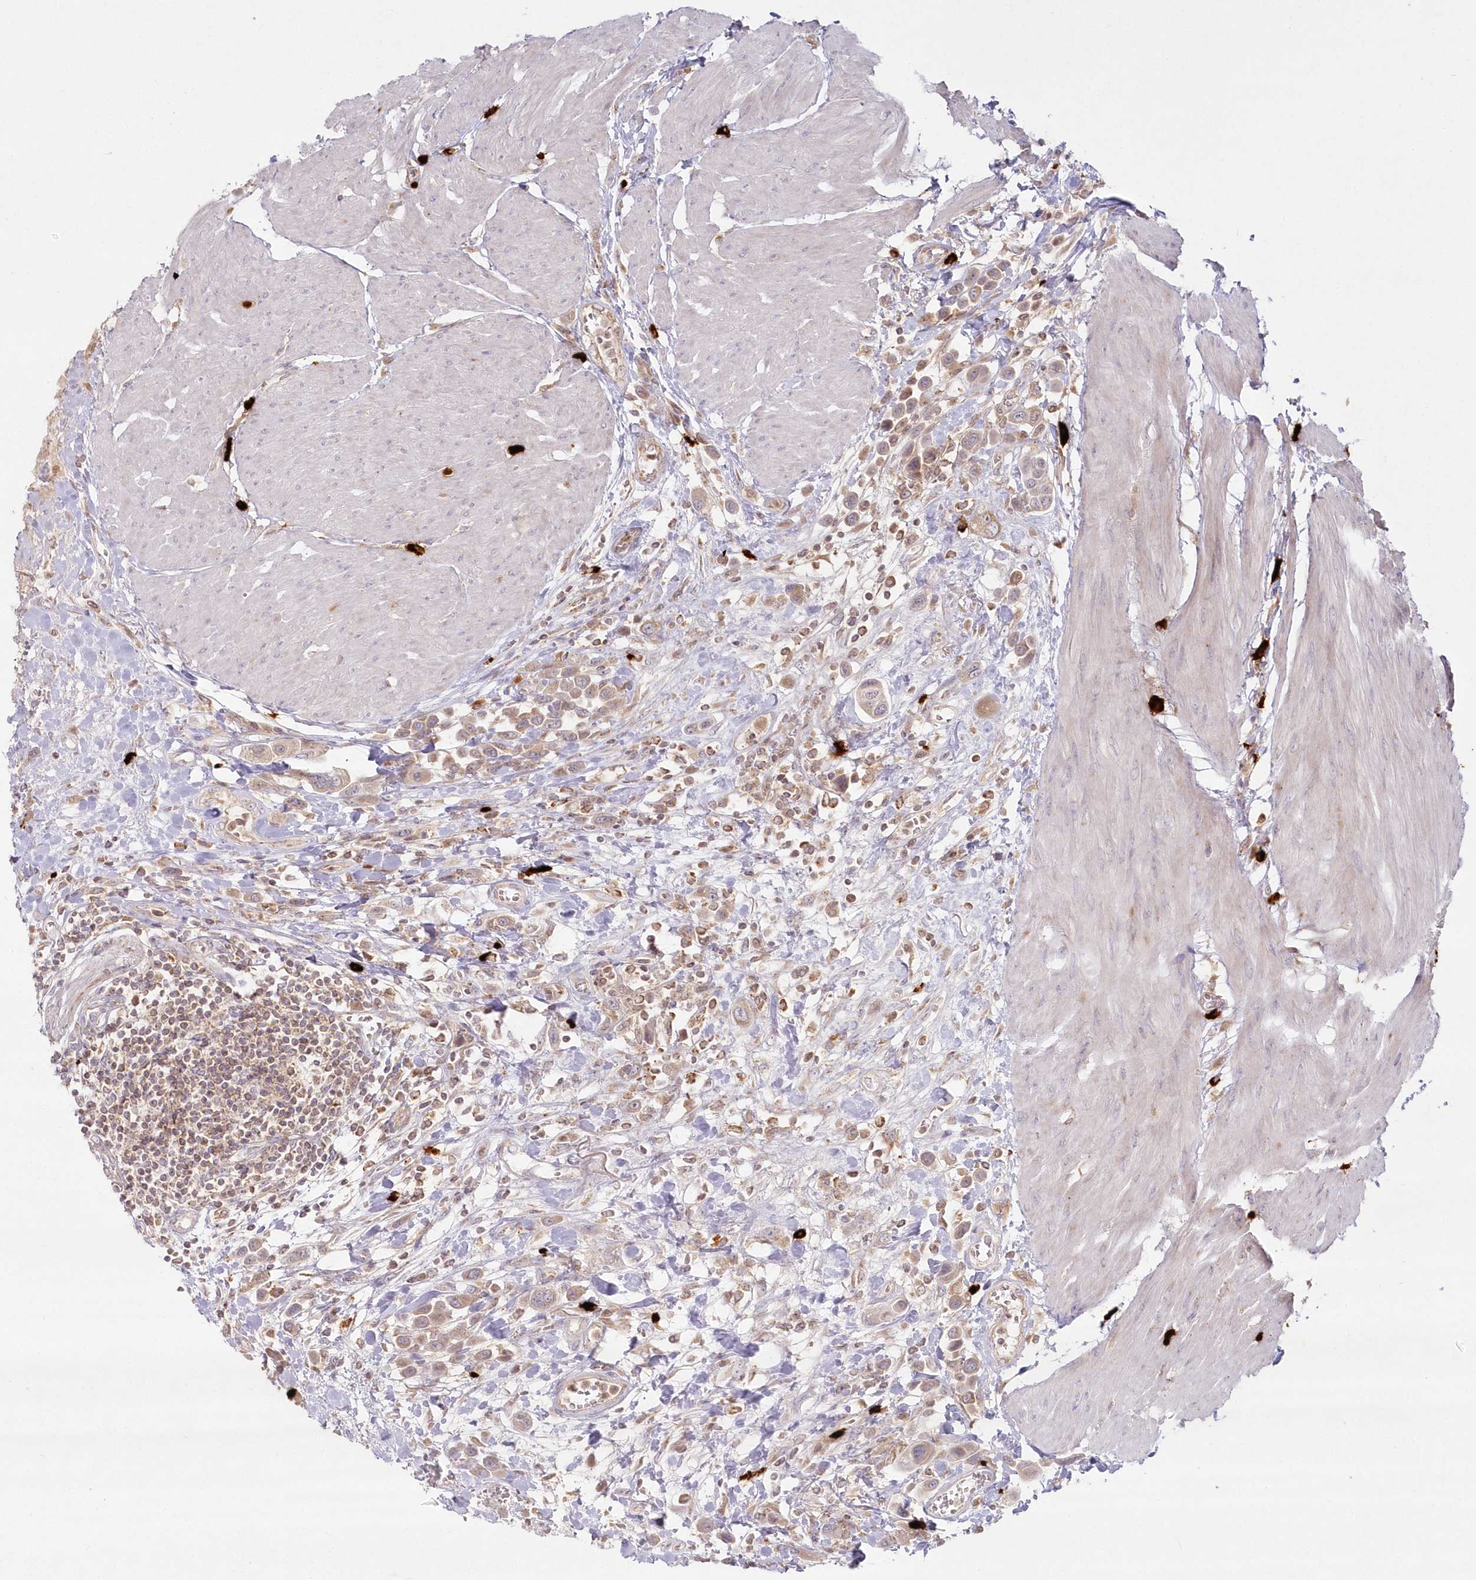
{"staining": {"intensity": "weak", "quantity": ">75%", "location": "cytoplasmic/membranous"}, "tissue": "urothelial cancer", "cell_type": "Tumor cells", "image_type": "cancer", "snomed": [{"axis": "morphology", "description": "Urothelial carcinoma, High grade"}, {"axis": "topography", "description": "Urinary bladder"}], "caption": "A histopathology image of human urothelial cancer stained for a protein reveals weak cytoplasmic/membranous brown staining in tumor cells.", "gene": "ARSB", "patient": {"sex": "male", "age": 50}}